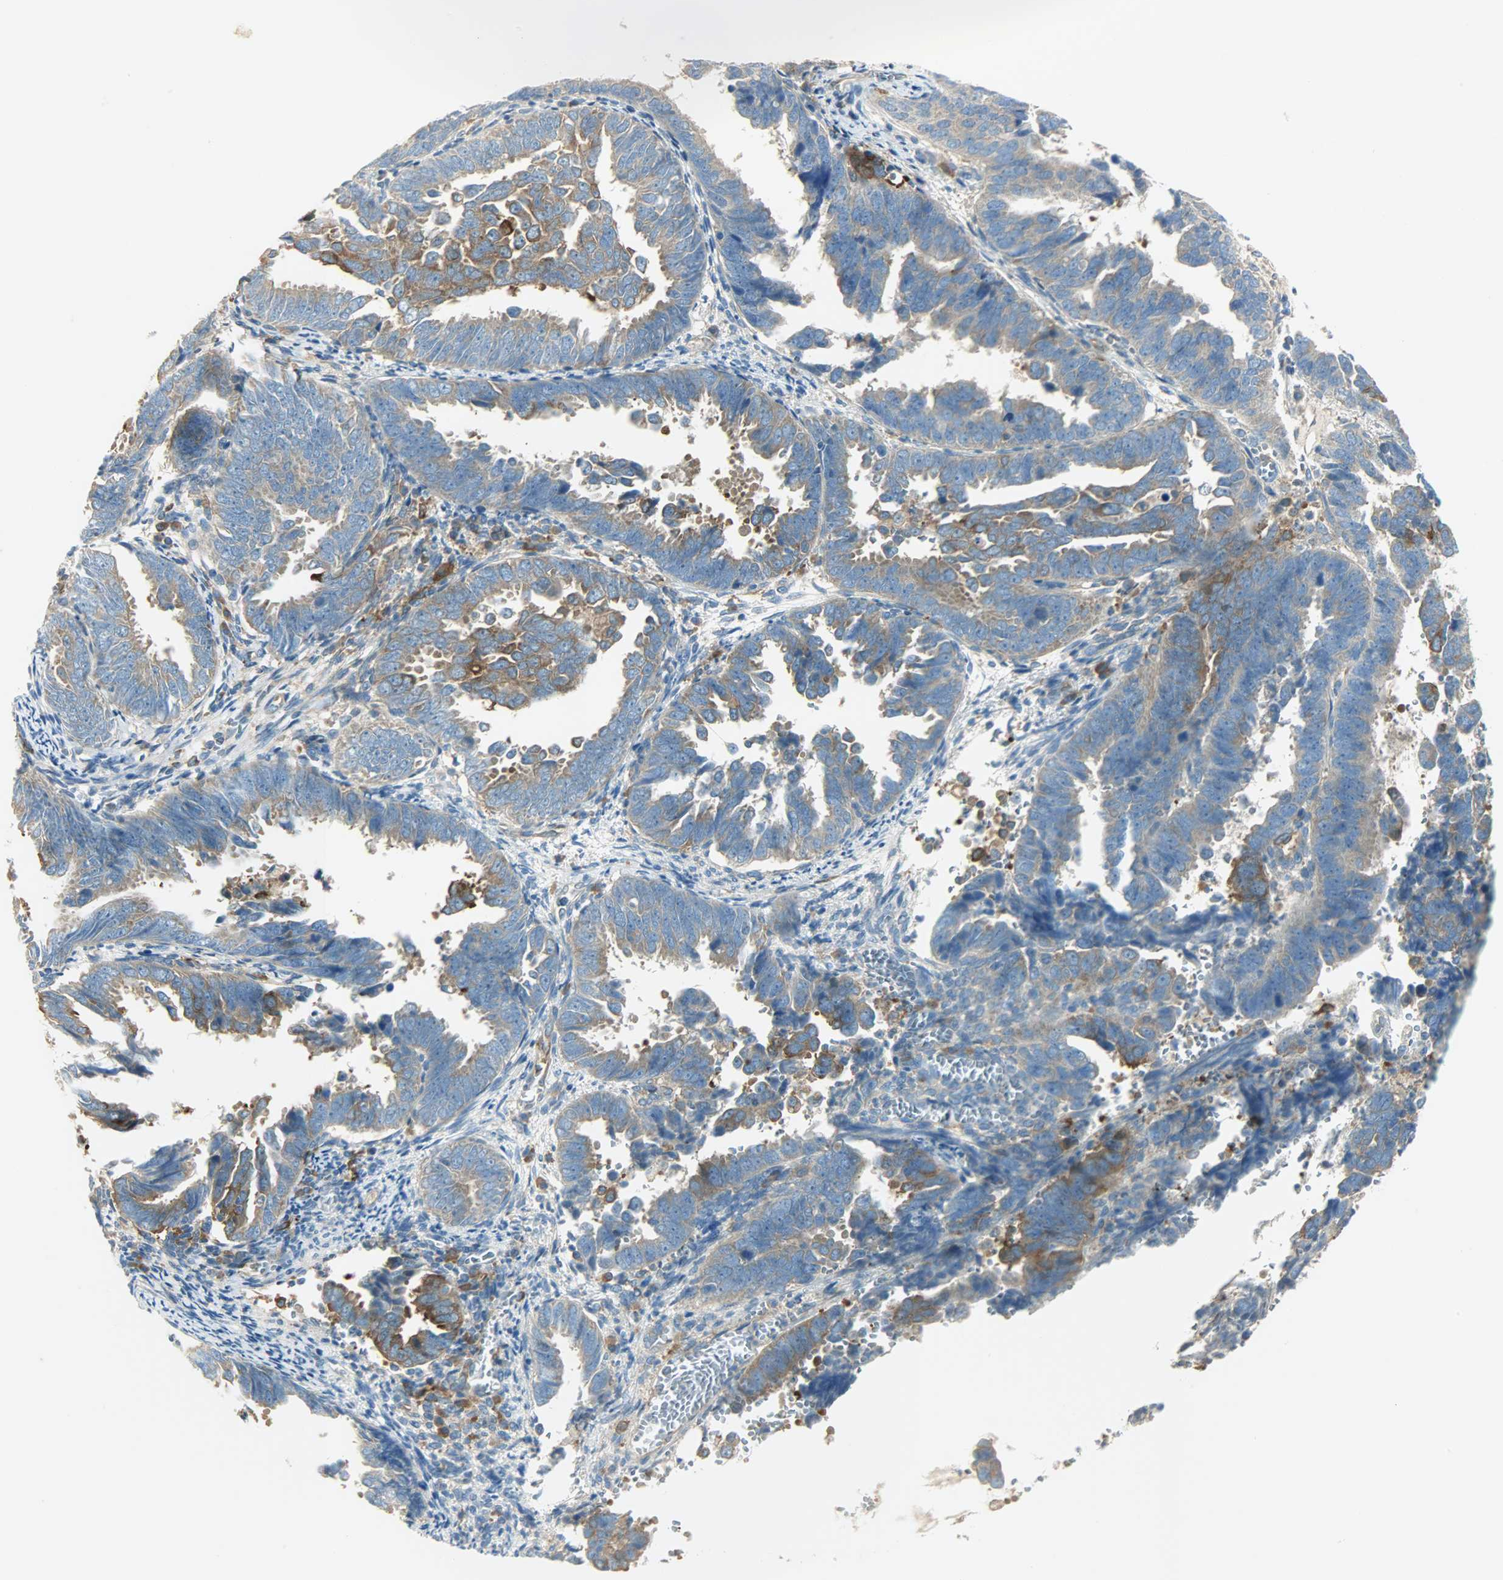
{"staining": {"intensity": "strong", "quantity": ">75%", "location": "cytoplasmic/membranous"}, "tissue": "endometrial cancer", "cell_type": "Tumor cells", "image_type": "cancer", "snomed": [{"axis": "morphology", "description": "Adenocarcinoma, NOS"}, {"axis": "topography", "description": "Endometrium"}], "caption": "Protein expression analysis of human endometrial cancer reveals strong cytoplasmic/membranous positivity in approximately >75% of tumor cells.", "gene": "WARS1", "patient": {"sex": "female", "age": 75}}